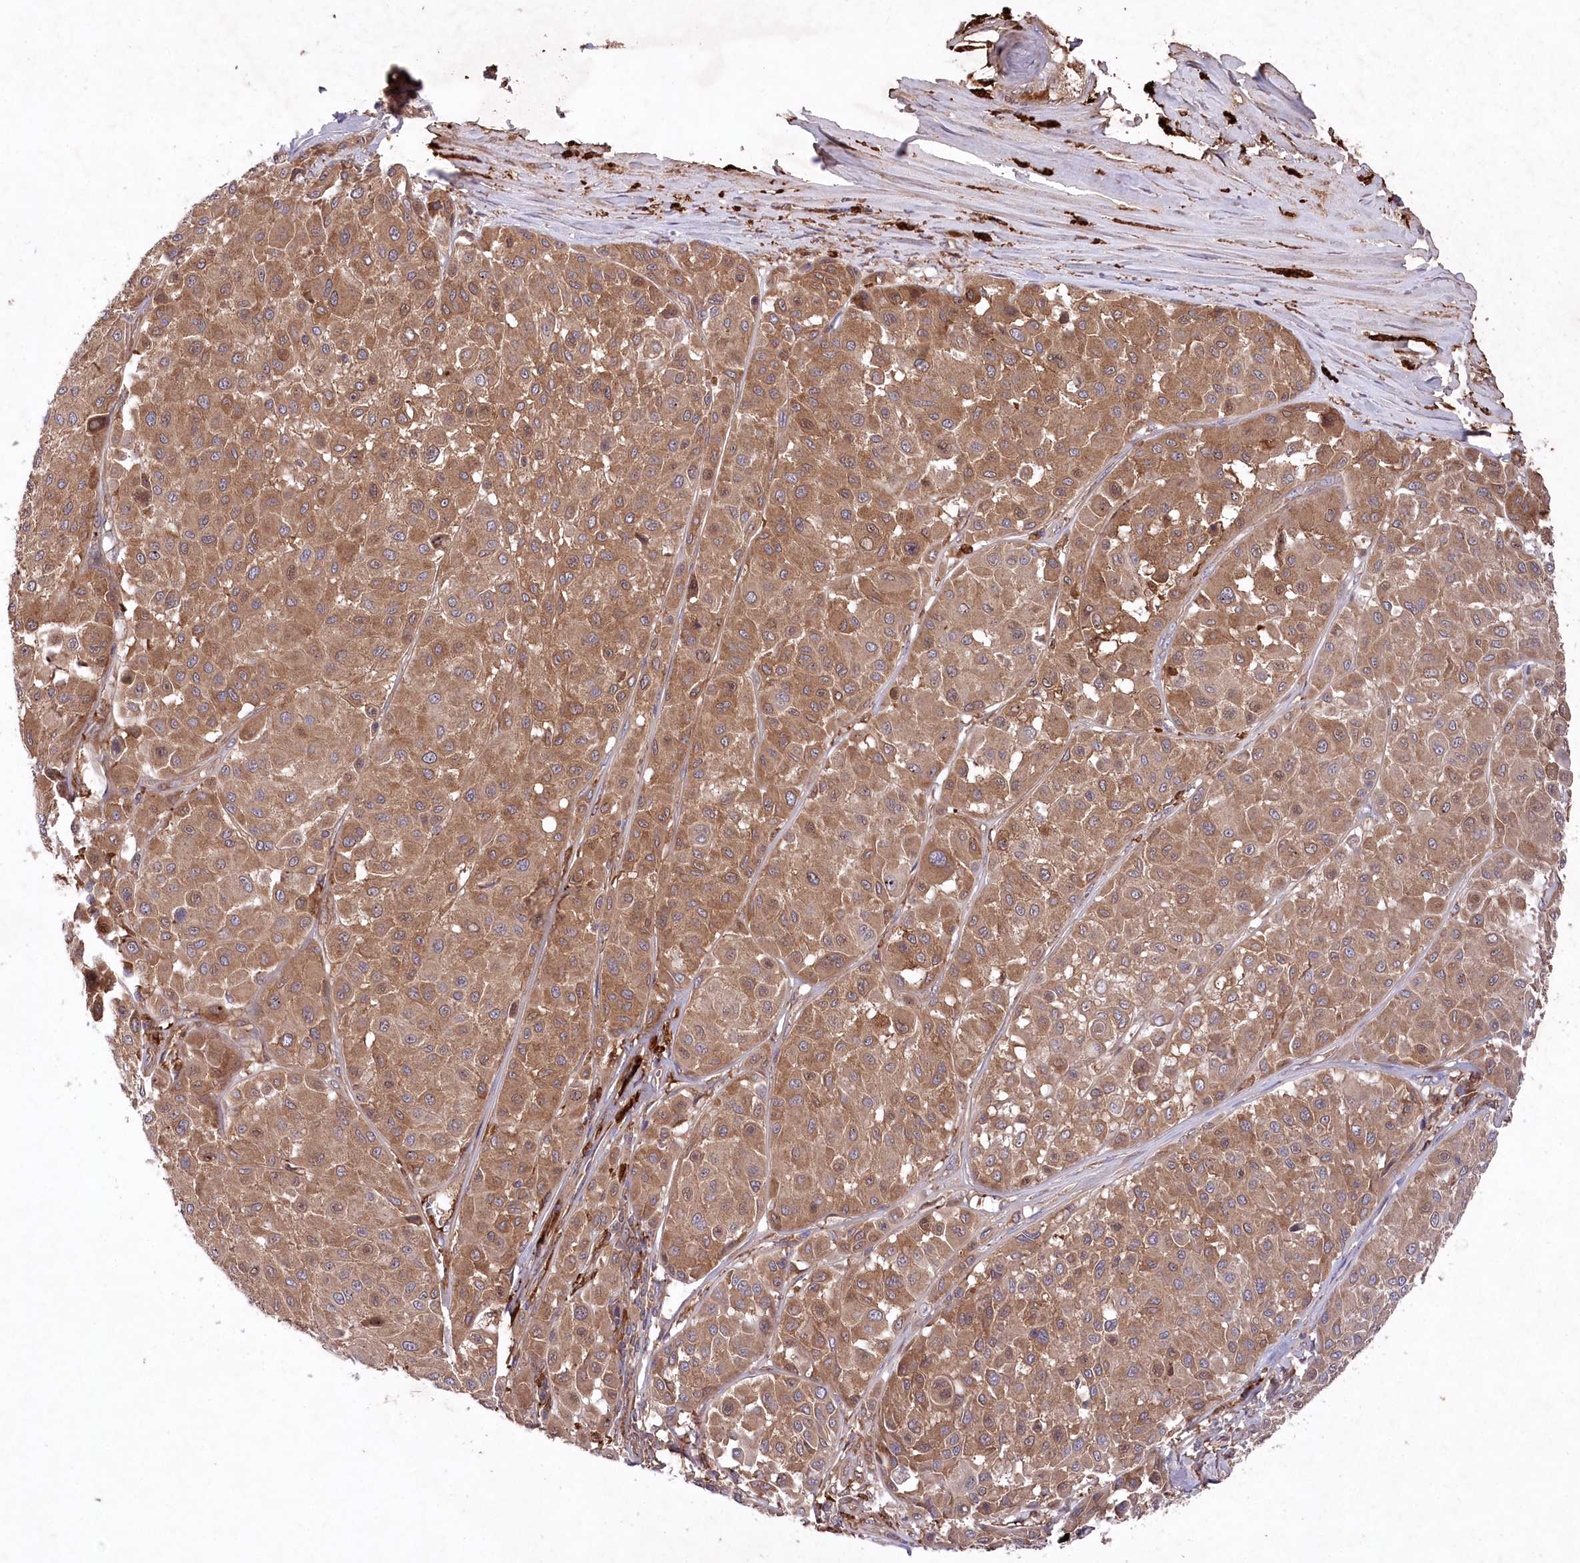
{"staining": {"intensity": "moderate", "quantity": ">75%", "location": "cytoplasmic/membranous"}, "tissue": "melanoma", "cell_type": "Tumor cells", "image_type": "cancer", "snomed": [{"axis": "morphology", "description": "Malignant melanoma, Metastatic site"}, {"axis": "topography", "description": "Soft tissue"}], "caption": "An image showing moderate cytoplasmic/membranous staining in about >75% of tumor cells in malignant melanoma (metastatic site), as visualized by brown immunohistochemical staining.", "gene": "PPP1R21", "patient": {"sex": "male", "age": 41}}